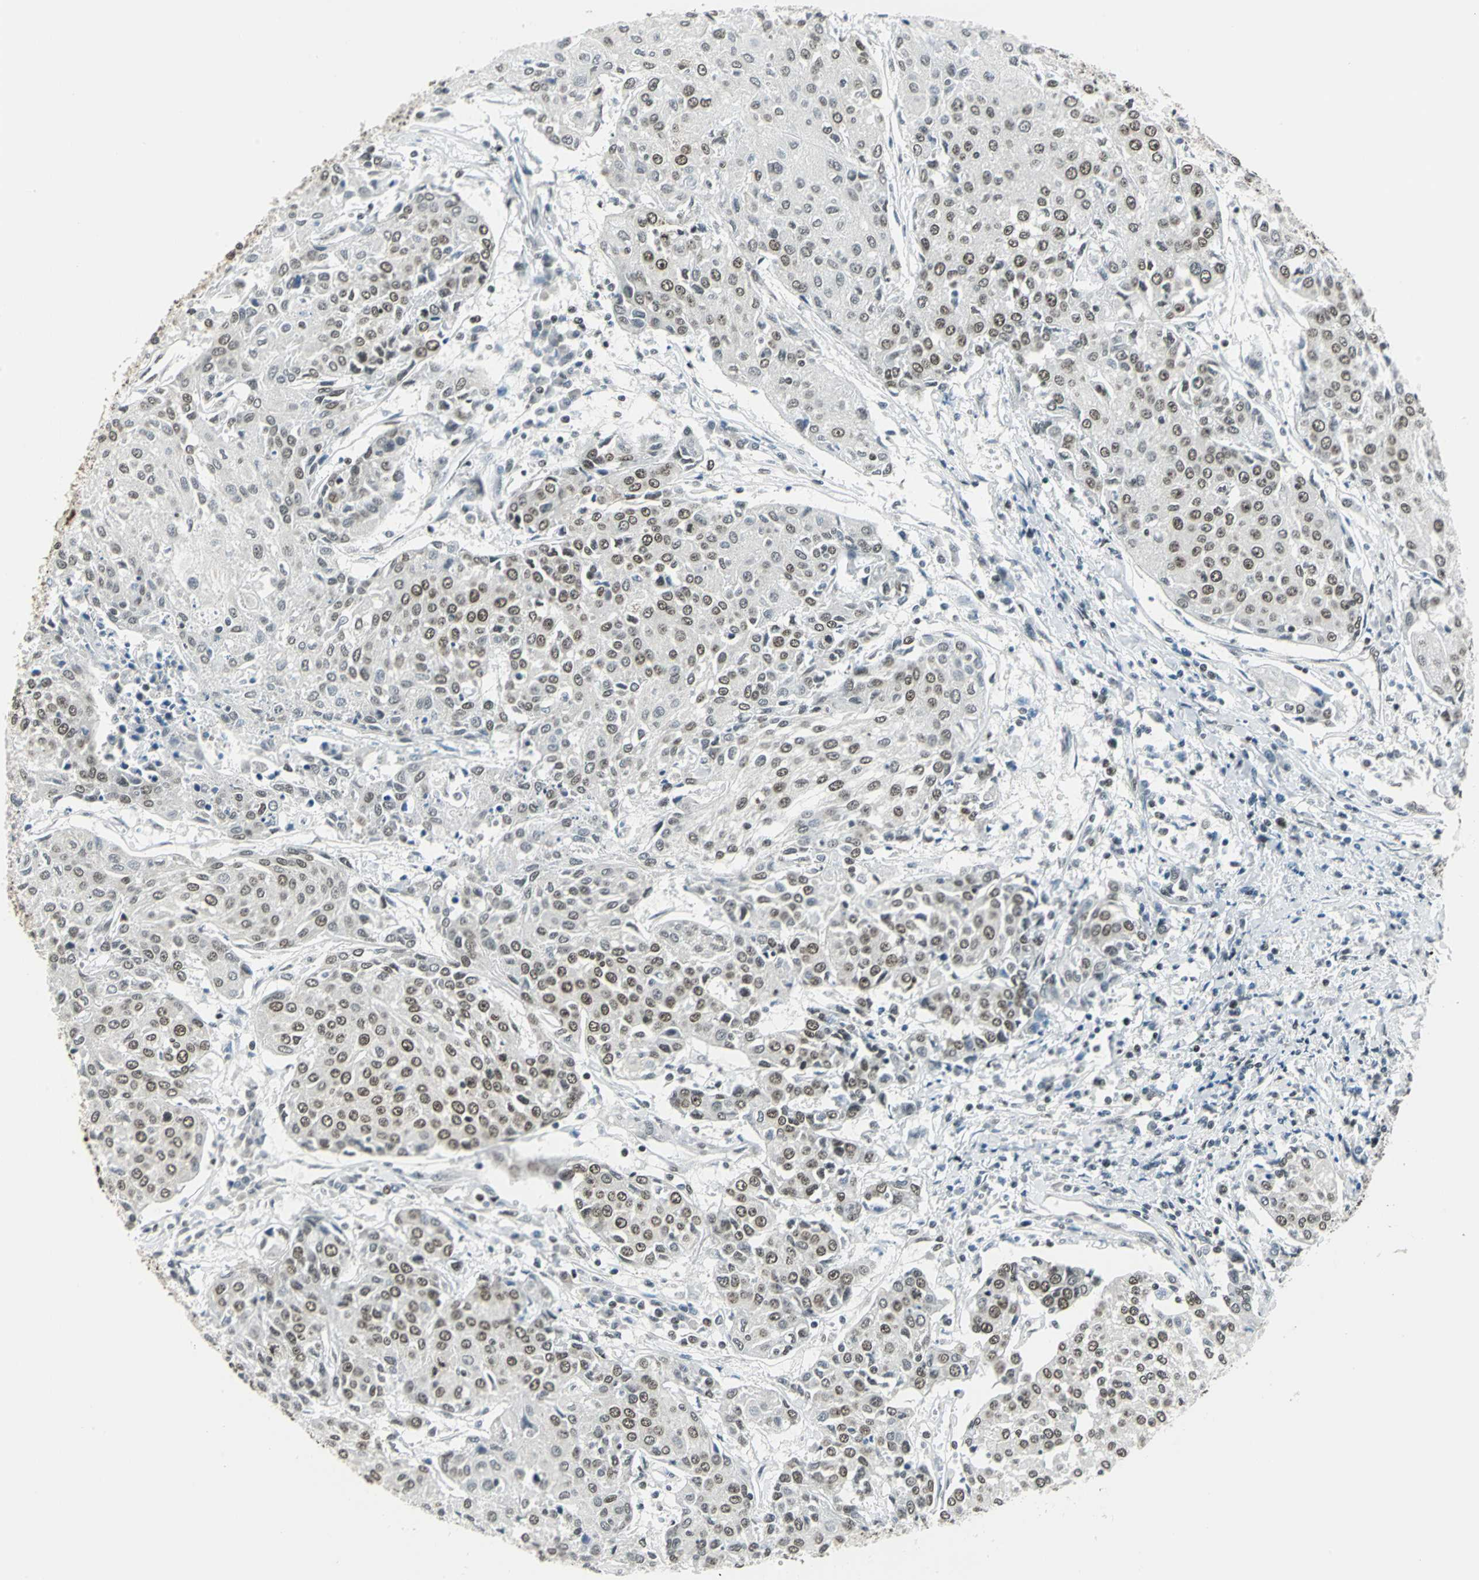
{"staining": {"intensity": "moderate", "quantity": ">75%", "location": "nuclear"}, "tissue": "urothelial cancer", "cell_type": "Tumor cells", "image_type": "cancer", "snomed": [{"axis": "morphology", "description": "Urothelial carcinoma, High grade"}, {"axis": "topography", "description": "Urinary bladder"}], "caption": "Urothelial cancer stained for a protein (brown) displays moderate nuclear positive expression in about >75% of tumor cells.", "gene": "ADNP", "patient": {"sex": "female", "age": 85}}